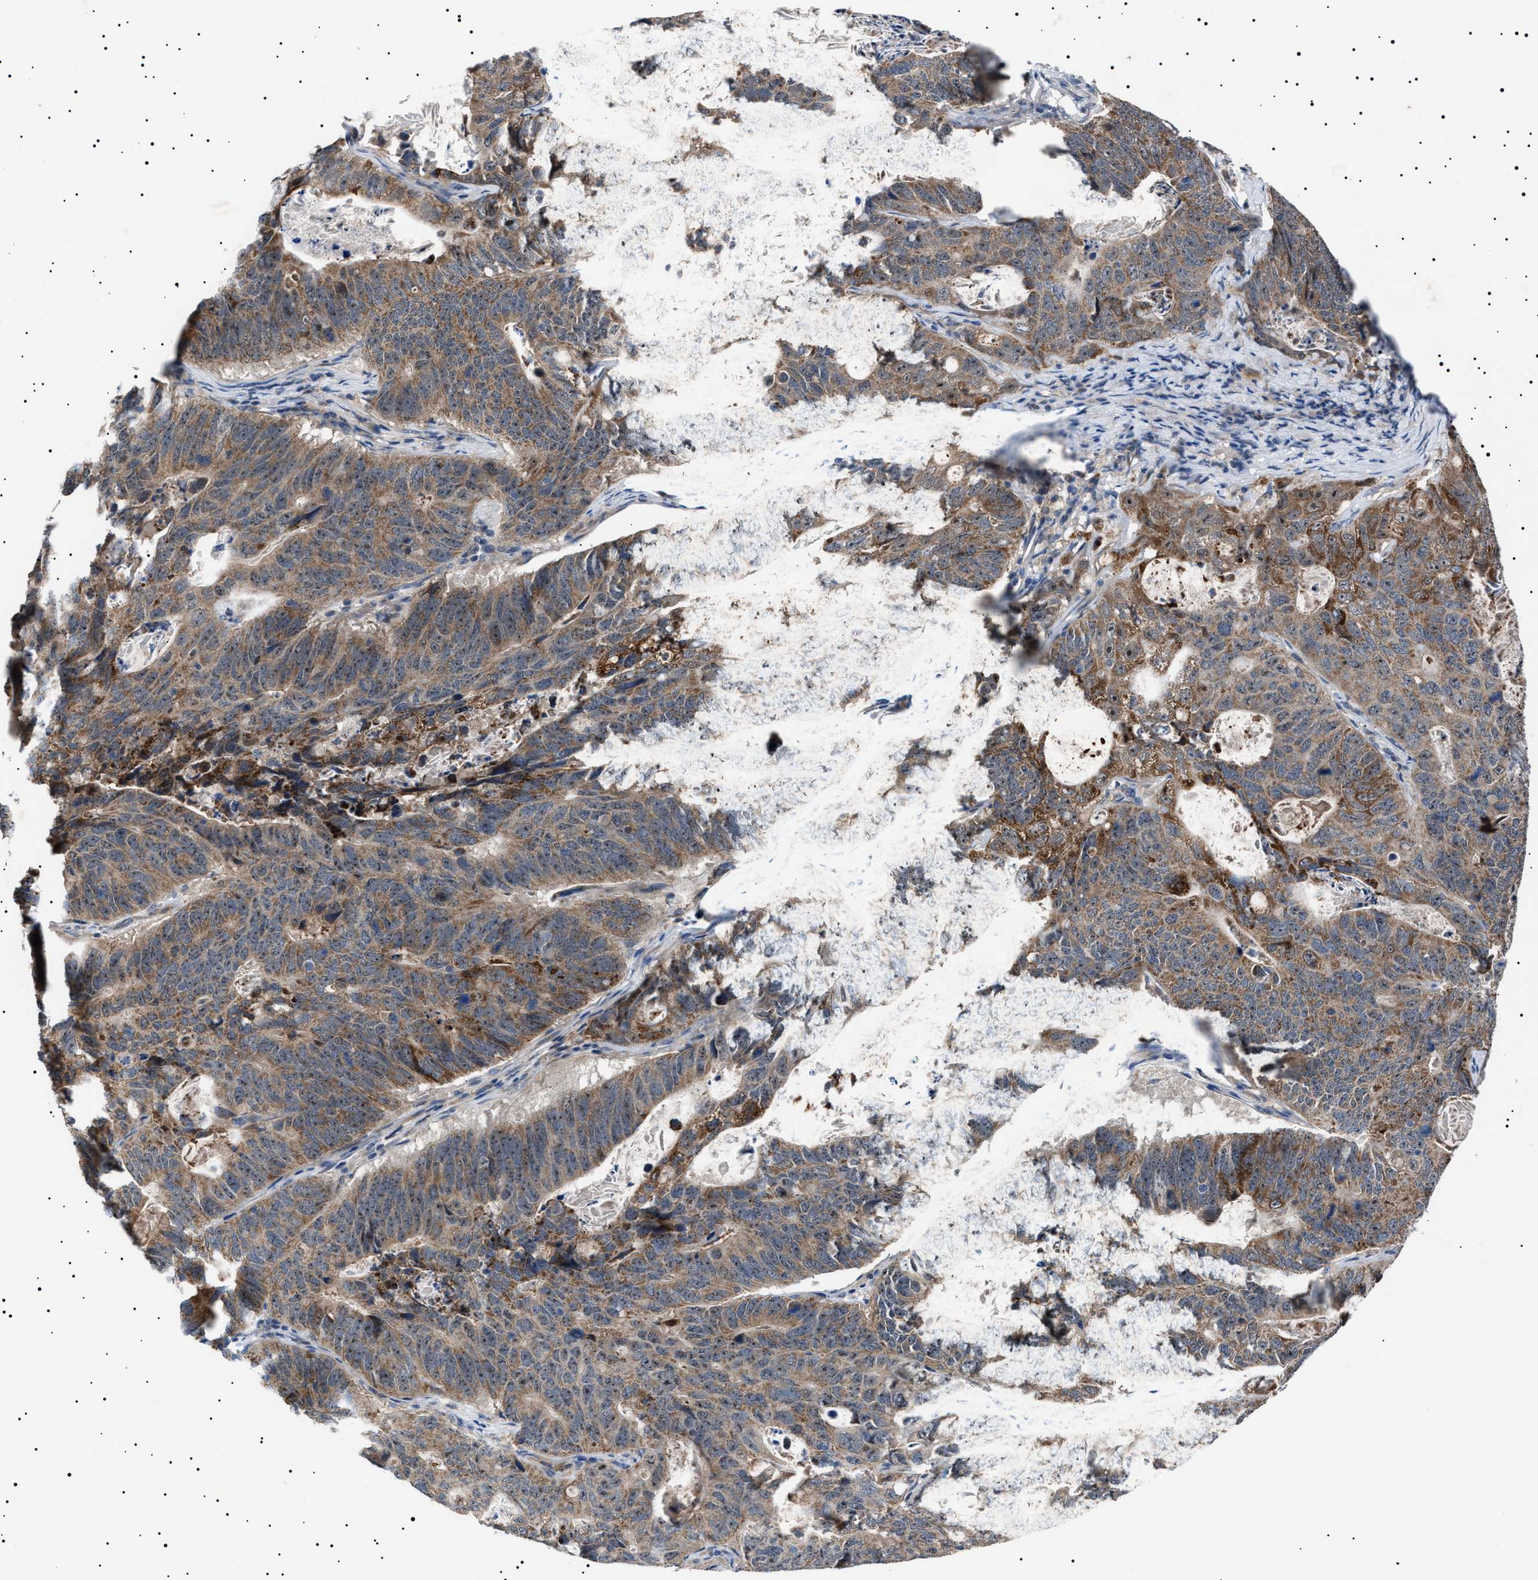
{"staining": {"intensity": "moderate", "quantity": ">75%", "location": "cytoplasmic/membranous"}, "tissue": "stomach cancer", "cell_type": "Tumor cells", "image_type": "cancer", "snomed": [{"axis": "morphology", "description": "Normal tissue, NOS"}, {"axis": "morphology", "description": "Adenocarcinoma, NOS"}, {"axis": "topography", "description": "Stomach"}], "caption": "Immunohistochemistry (IHC) histopathology image of neoplastic tissue: human stomach adenocarcinoma stained using immunohistochemistry displays medium levels of moderate protein expression localized specifically in the cytoplasmic/membranous of tumor cells, appearing as a cytoplasmic/membranous brown color.", "gene": "PTRH1", "patient": {"sex": "female", "age": 89}}